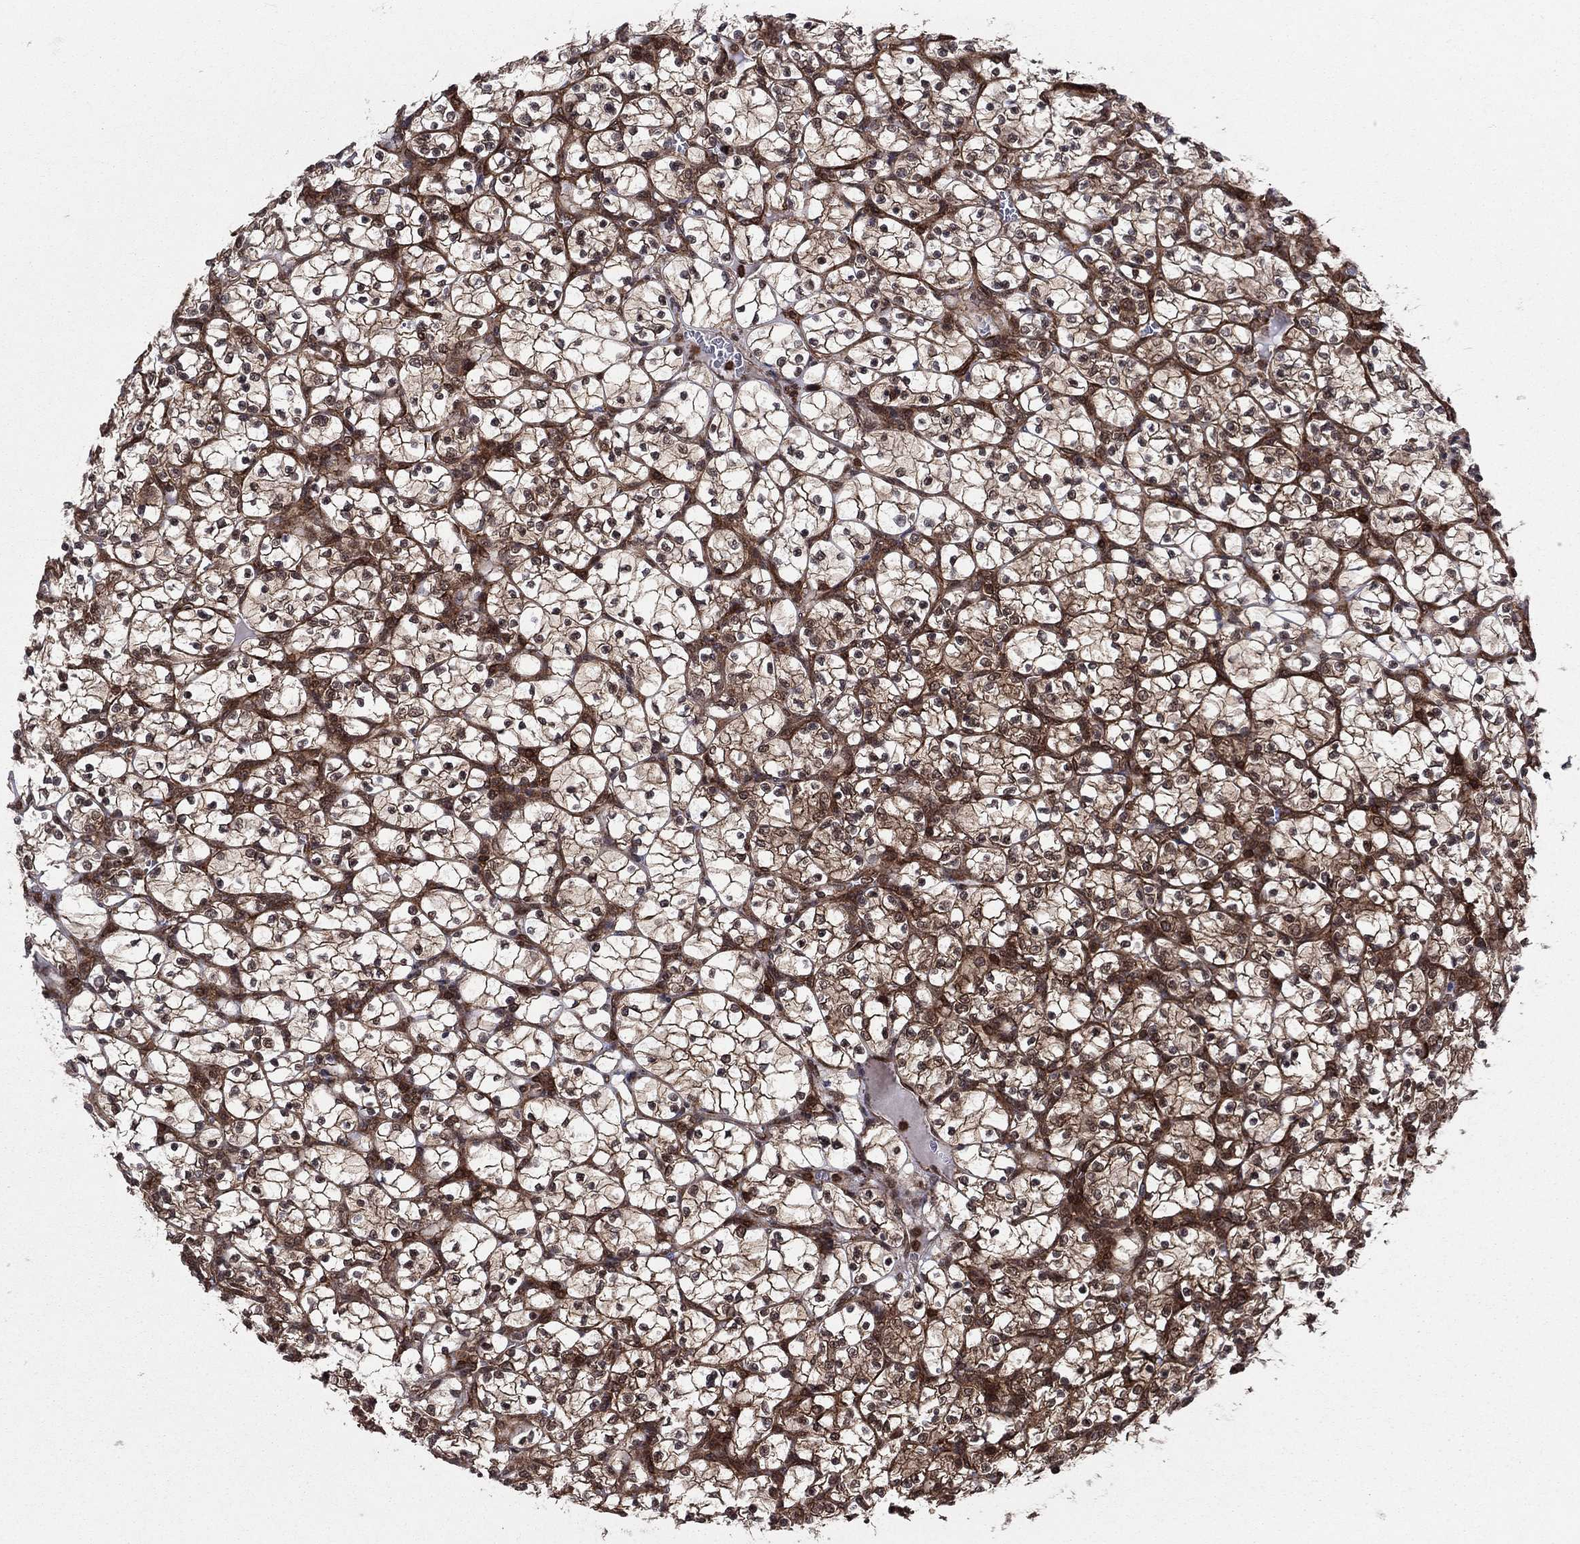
{"staining": {"intensity": "strong", "quantity": ">75%", "location": "cytoplasmic/membranous"}, "tissue": "renal cancer", "cell_type": "Tumor cells", "image_type": "cancer", "snomed": [{"axis": "morphology", "description": "Adenocarcinoma, NOS"}, {"axis": "topography", "description": "Kidney"}], "caption": "IHC staining of renal cancer, which displays high levels of strong cytoplasmic/membranous positivity in about >75% of tumor cells indicating strong cytoplasmic/membranous protein positivity. The staining was performed using DAB (3,3'-diaminobenzidine) (brown) for protein detection and nuclei were counterstained in hematoxylin (blue).", "gene": "SSX2IP", "patient": {"sex": "female", "age": 89}}